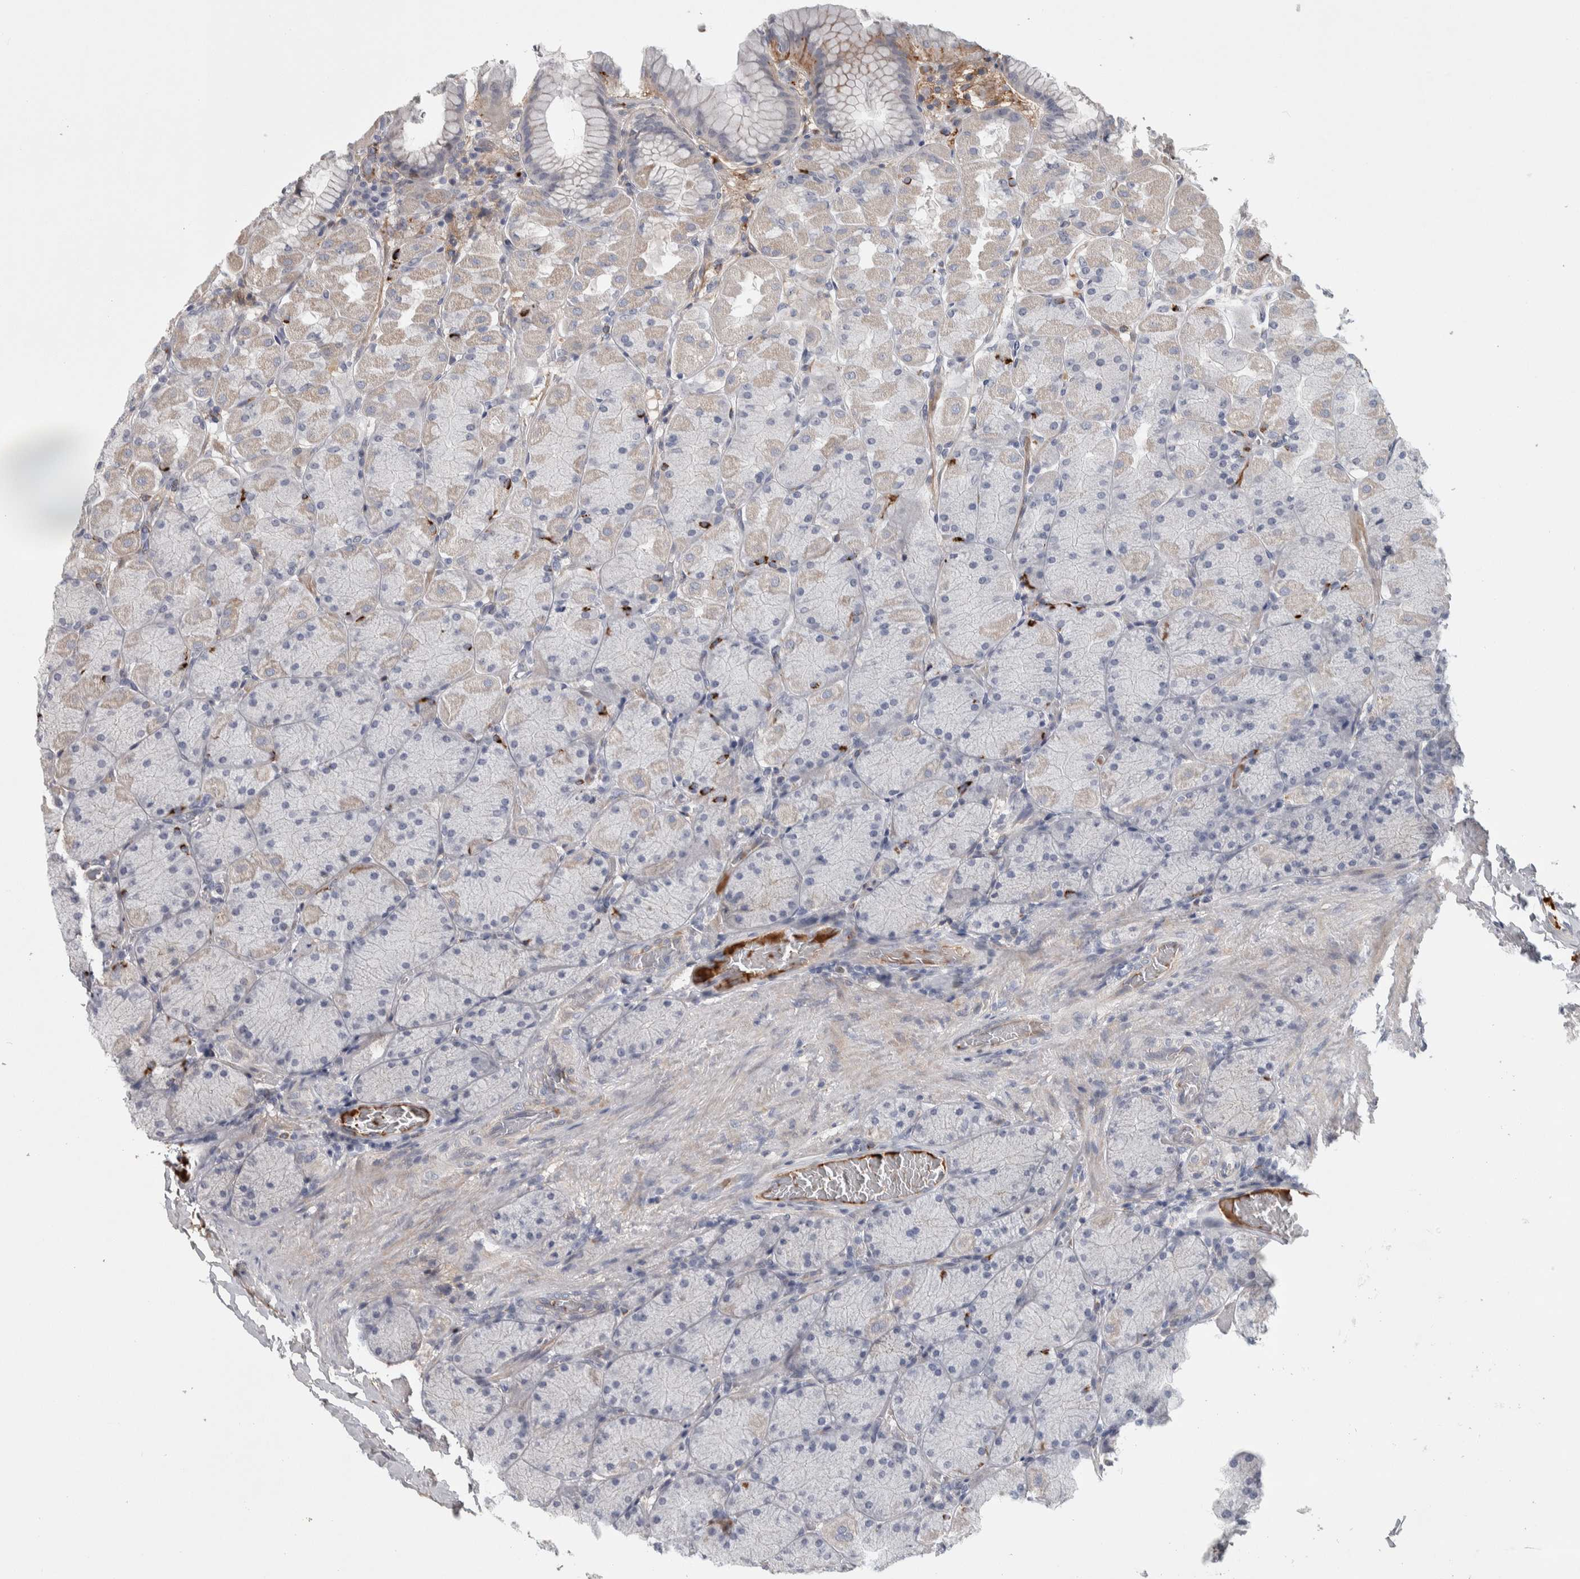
{"staining": {"intensity": "weak", "quantity": "<25%", "location": "cytoplasmic/membranous"}, "tissue": "stomach", "cell_type": "Glandular cells", "image_type": "normal", "snomed": [{"axis": "morphology", "description": "Normal tissue, NOS"}, {"axis": "topography", "description": "Stomach, upper"}], "caption": "This is a photomicrograph of immunohistochemistry staining of normal stomach, which shows no positivity in glandular cells.", "gene": "PSMG3", "patient": {"sex": "female", "age": 56}}